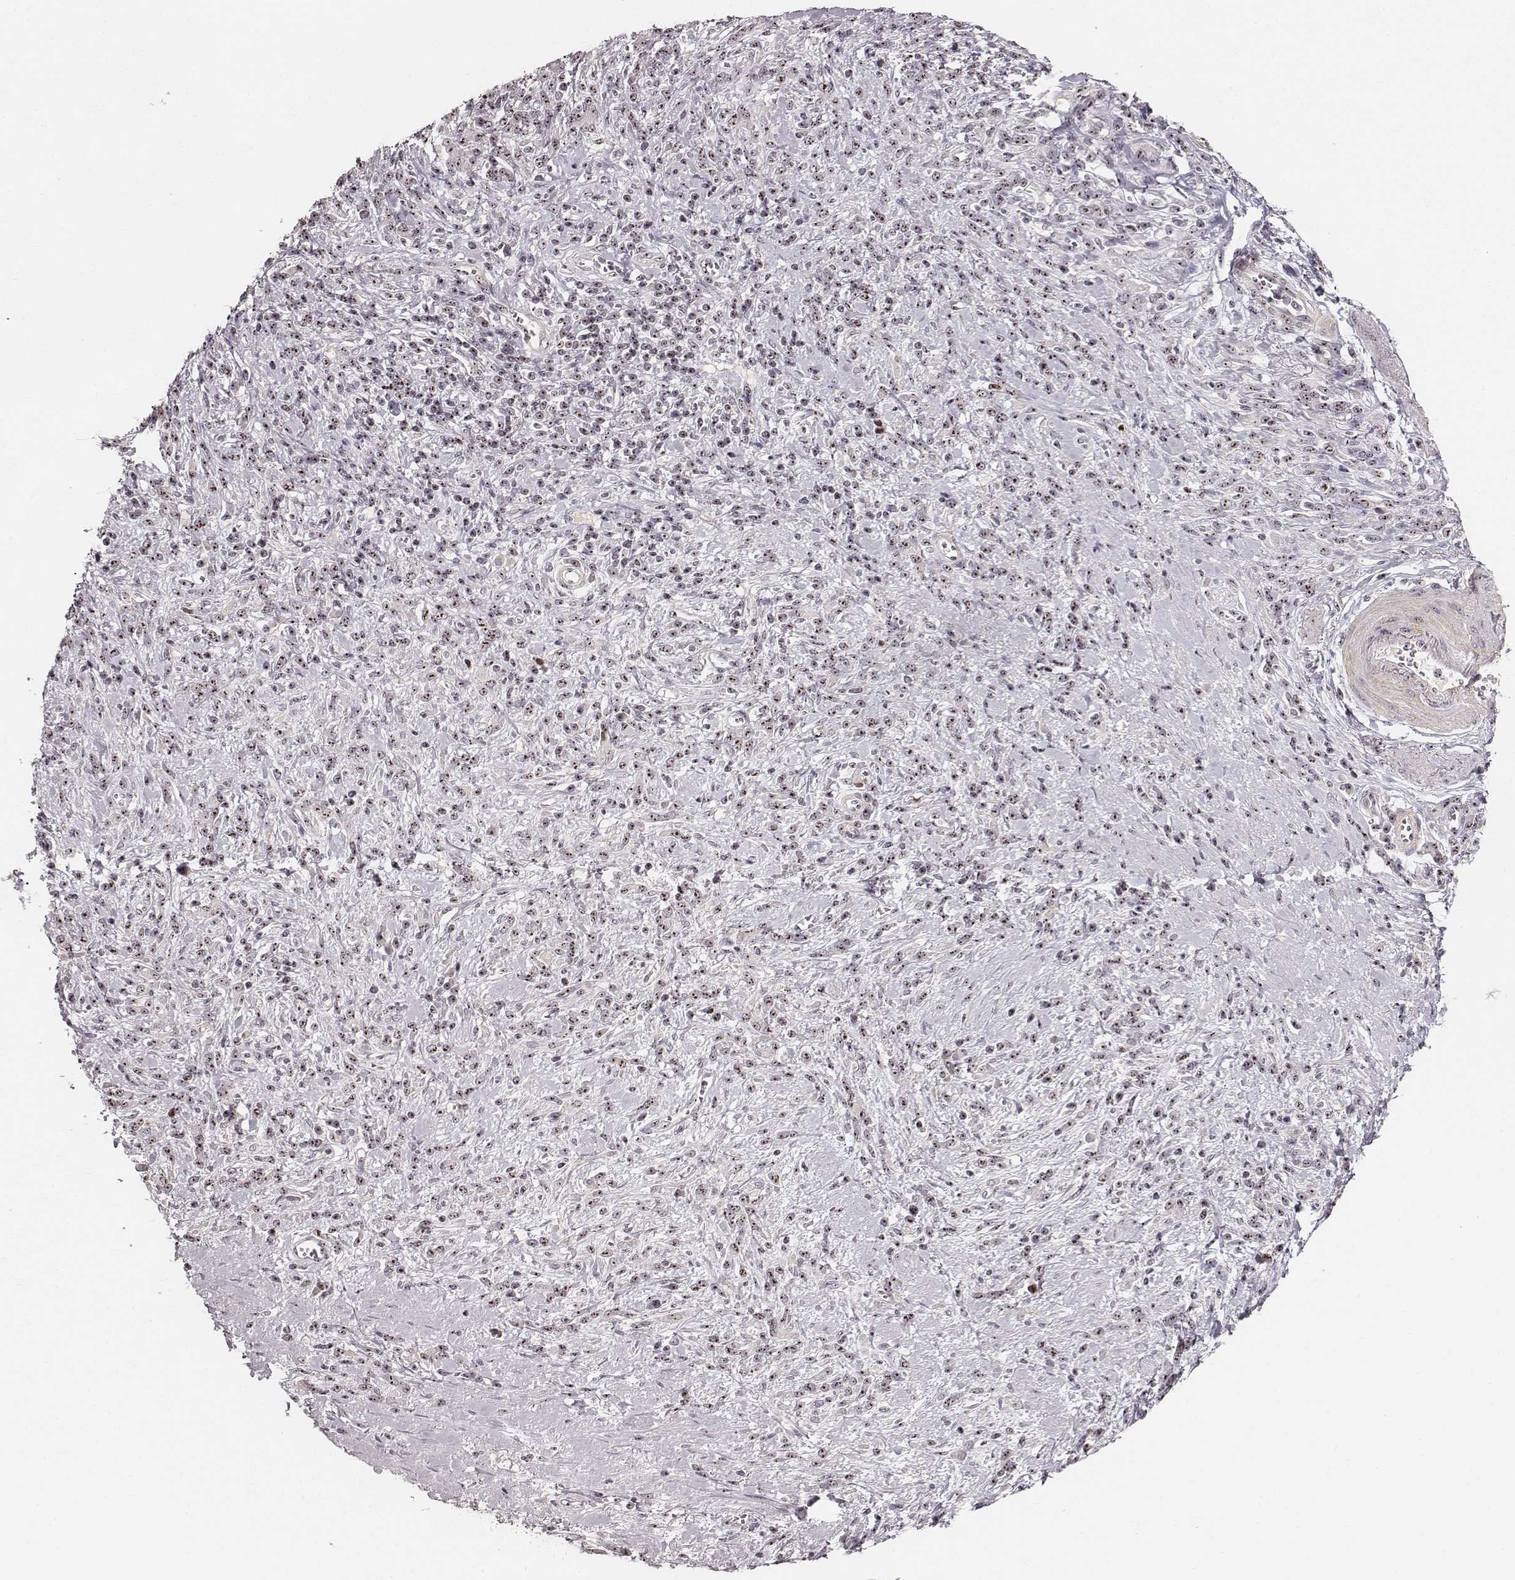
{"staining": {"intensity": "moderate", "quantity": ">75%", "location": "nuclear"}, "tissue": "stomach cancer", "cell_type": "Tumor cells", "image_type": "cancer", "snomed": [{"axis": "morphology", "description": "Adenocarcinoma, NOS"}, {"axis": "topography", "description": "Stomach"}], "caption": "Protein staining of adenocarcinoma (stomach) tissue demonstrates moderate nuclear positivity in about >75% of tumor cells.", "gene": "NOP56", "patient": {"sex": "female", "age": 57}}